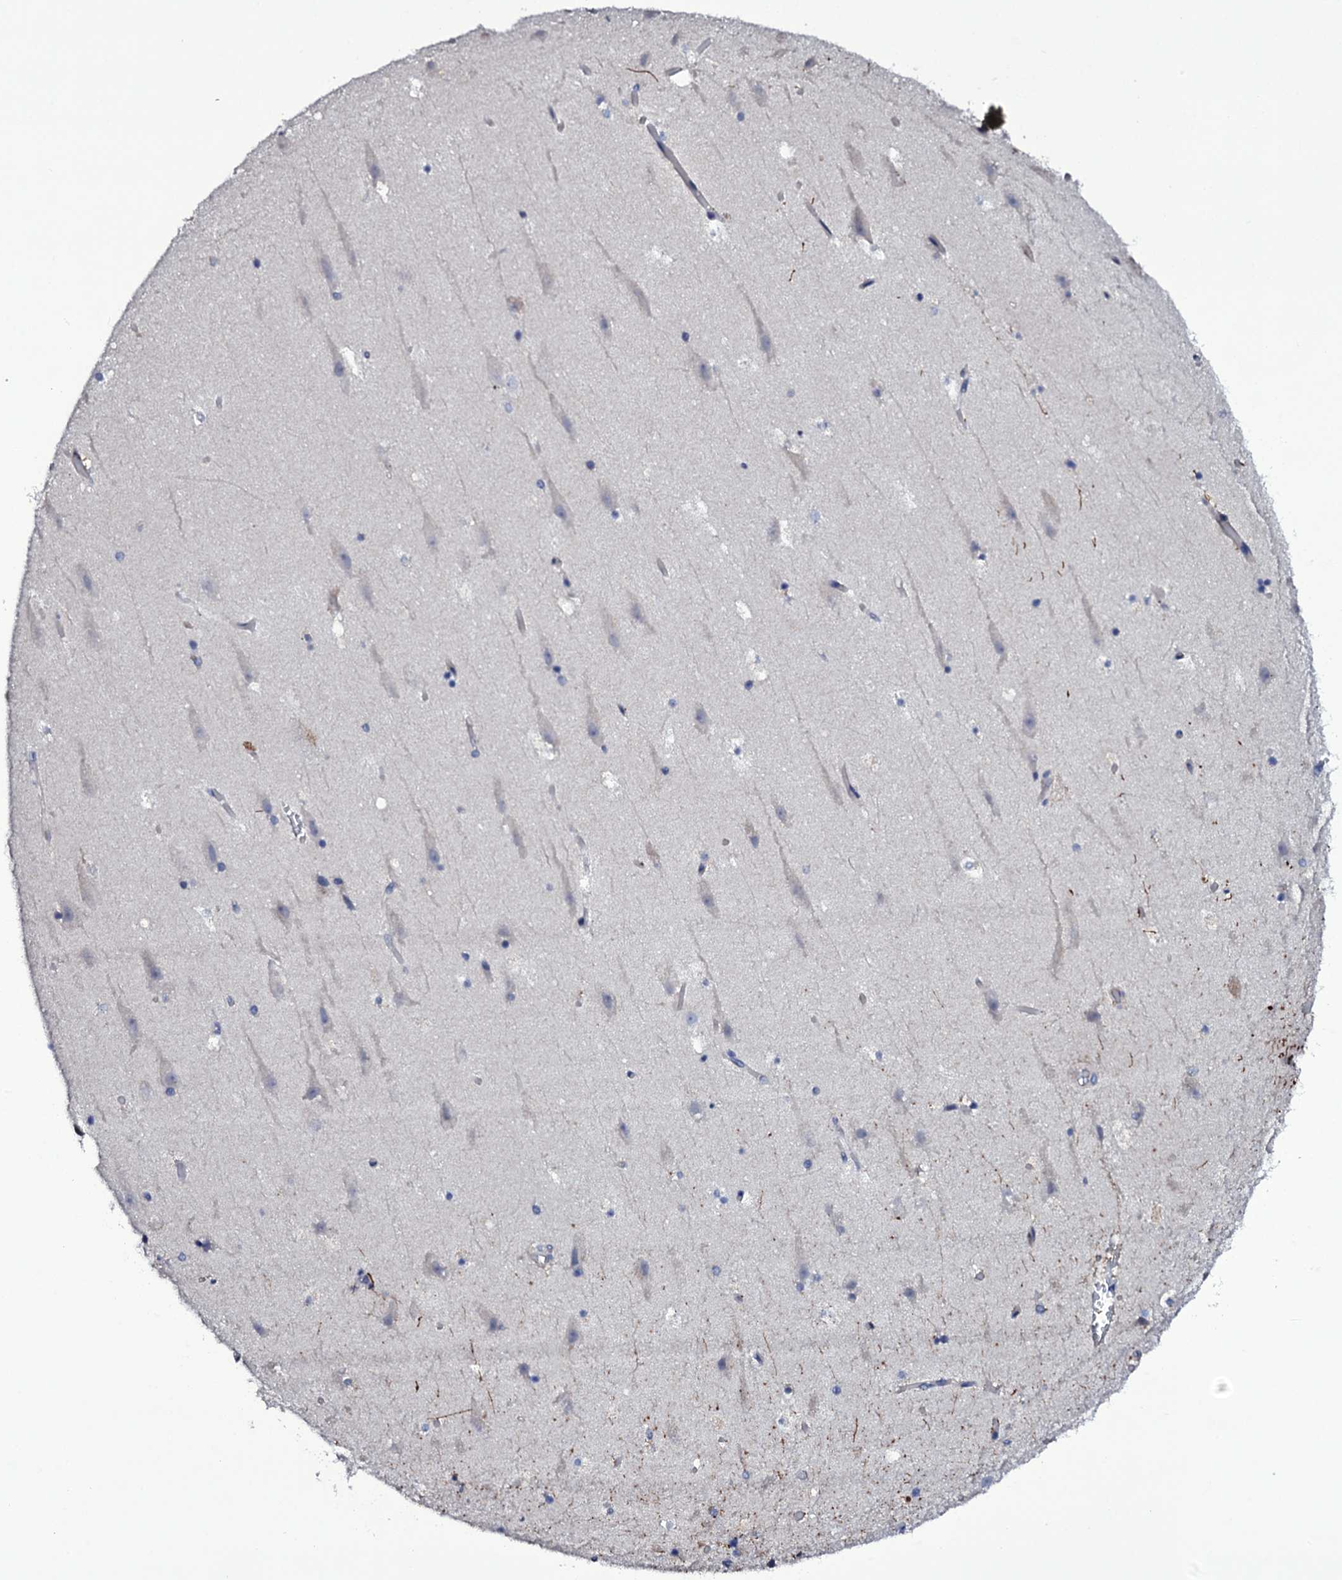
{"staining": {"intensity": "moderate", "quantity": "<25%", "location": "cytoplasmic/membranous"}, "tissue": "hippocampus", "cell_type": "Glial cells", "image_type": "normal", "snomed": [{"axis": "morphology", "description": "Normal tissue, NOS"}, {"axis": "topography", "description": "Hippocampus"}], "caption": "DAB (3,3'-diaminobenzidine) immunohistochemical staining of unremarkable hippocampus displays moderate cytoplasmic/membranous protein expression in approximately <25% of glial cells.", "gene": "BCL2L14", "patient": {"sex": "female", "age": 52}}